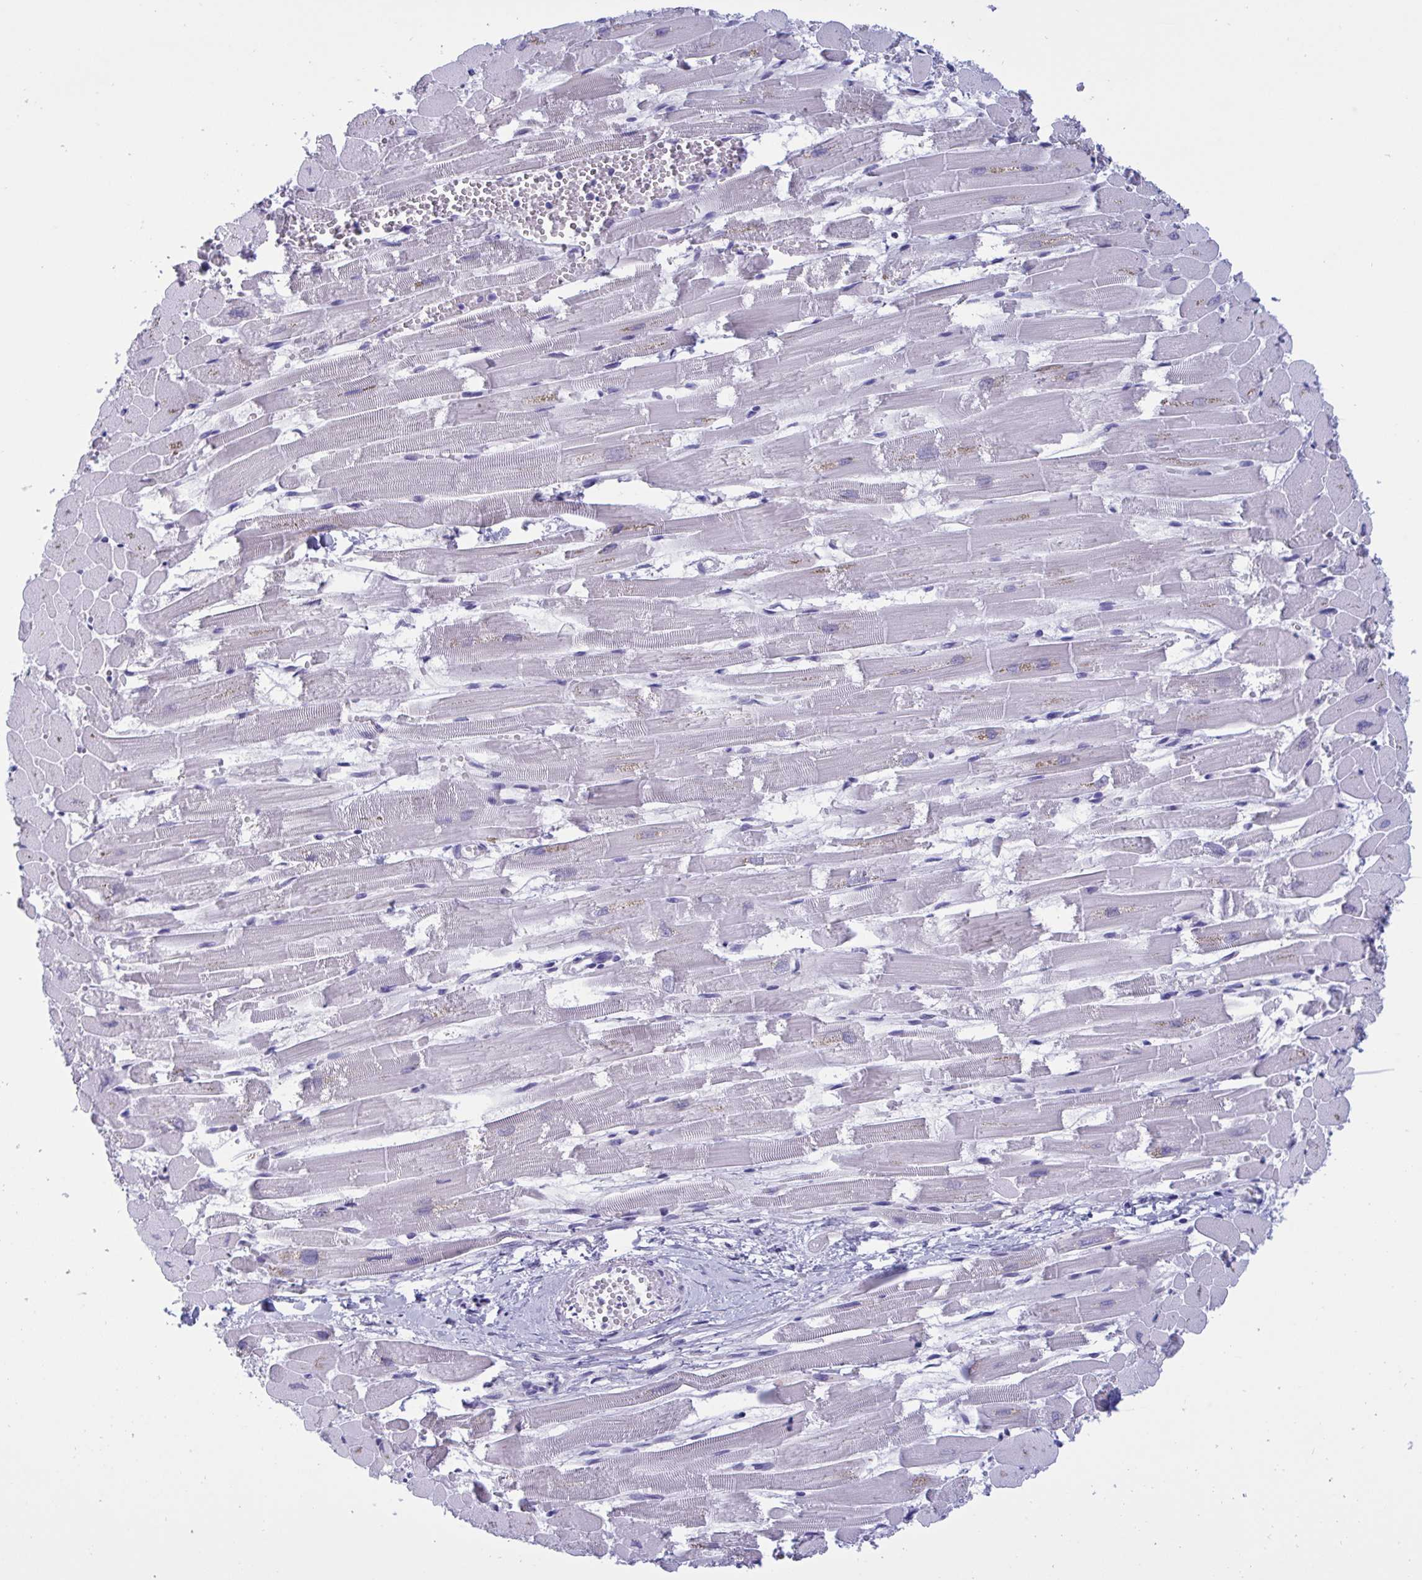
{"staining": {"intensity": "negative", "quantity": "none", "location": "none"}, "tissue": "heart muscle", "cell_type": "Cardiomyocytes", "image_type": "normal", "snomed": [{"axis": "morphology", "description": "Normal tissue, NOS"}, {"axis": "topography", "description": "Heart"}], "caption": "This is an IHC photomicrograph of normal human heart muscle. There is no expression in cardiomyocytes.", "gene": "SERPINB13", "patient": {"sex": "female", "age": 52}}